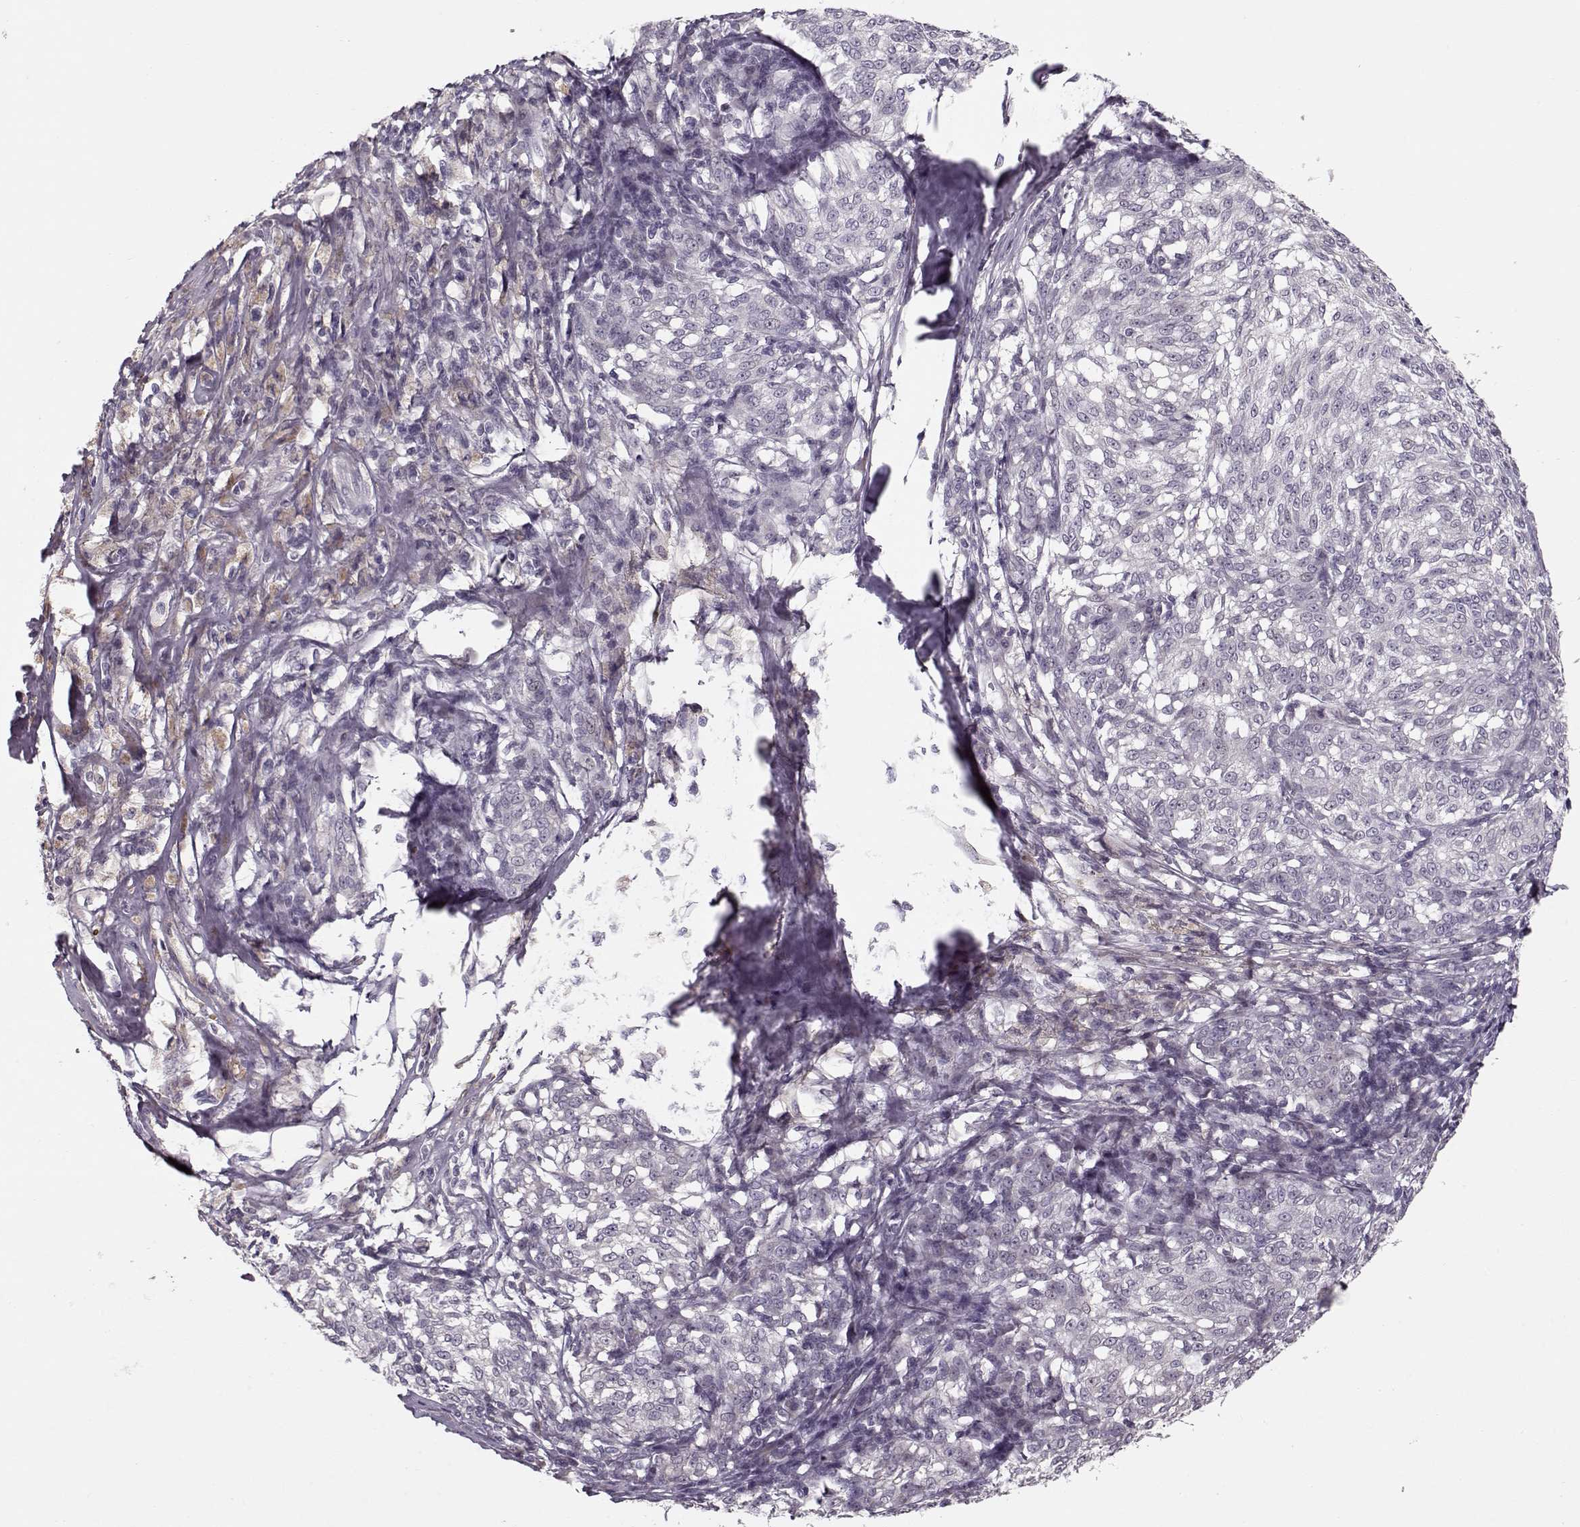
{"staining": {"intensity": "weak", "quantity": "<25%", "location": "cytoplasmic/membranous"}, "tissue": "melanoma", "cell_type": "Tumor cells", "image_type": "cancer", "snomed": [{"axis": "morphology", "description": "Malignant melanoma, NOS"}, {"axis": "topography", "description": "Skin"}], "caption": "Melanoma was stained to show a protein in brown. There is no significant staining in tumor cells.", "gene": "DNAI3", "patient": {"sex": "female", "age": 72}}